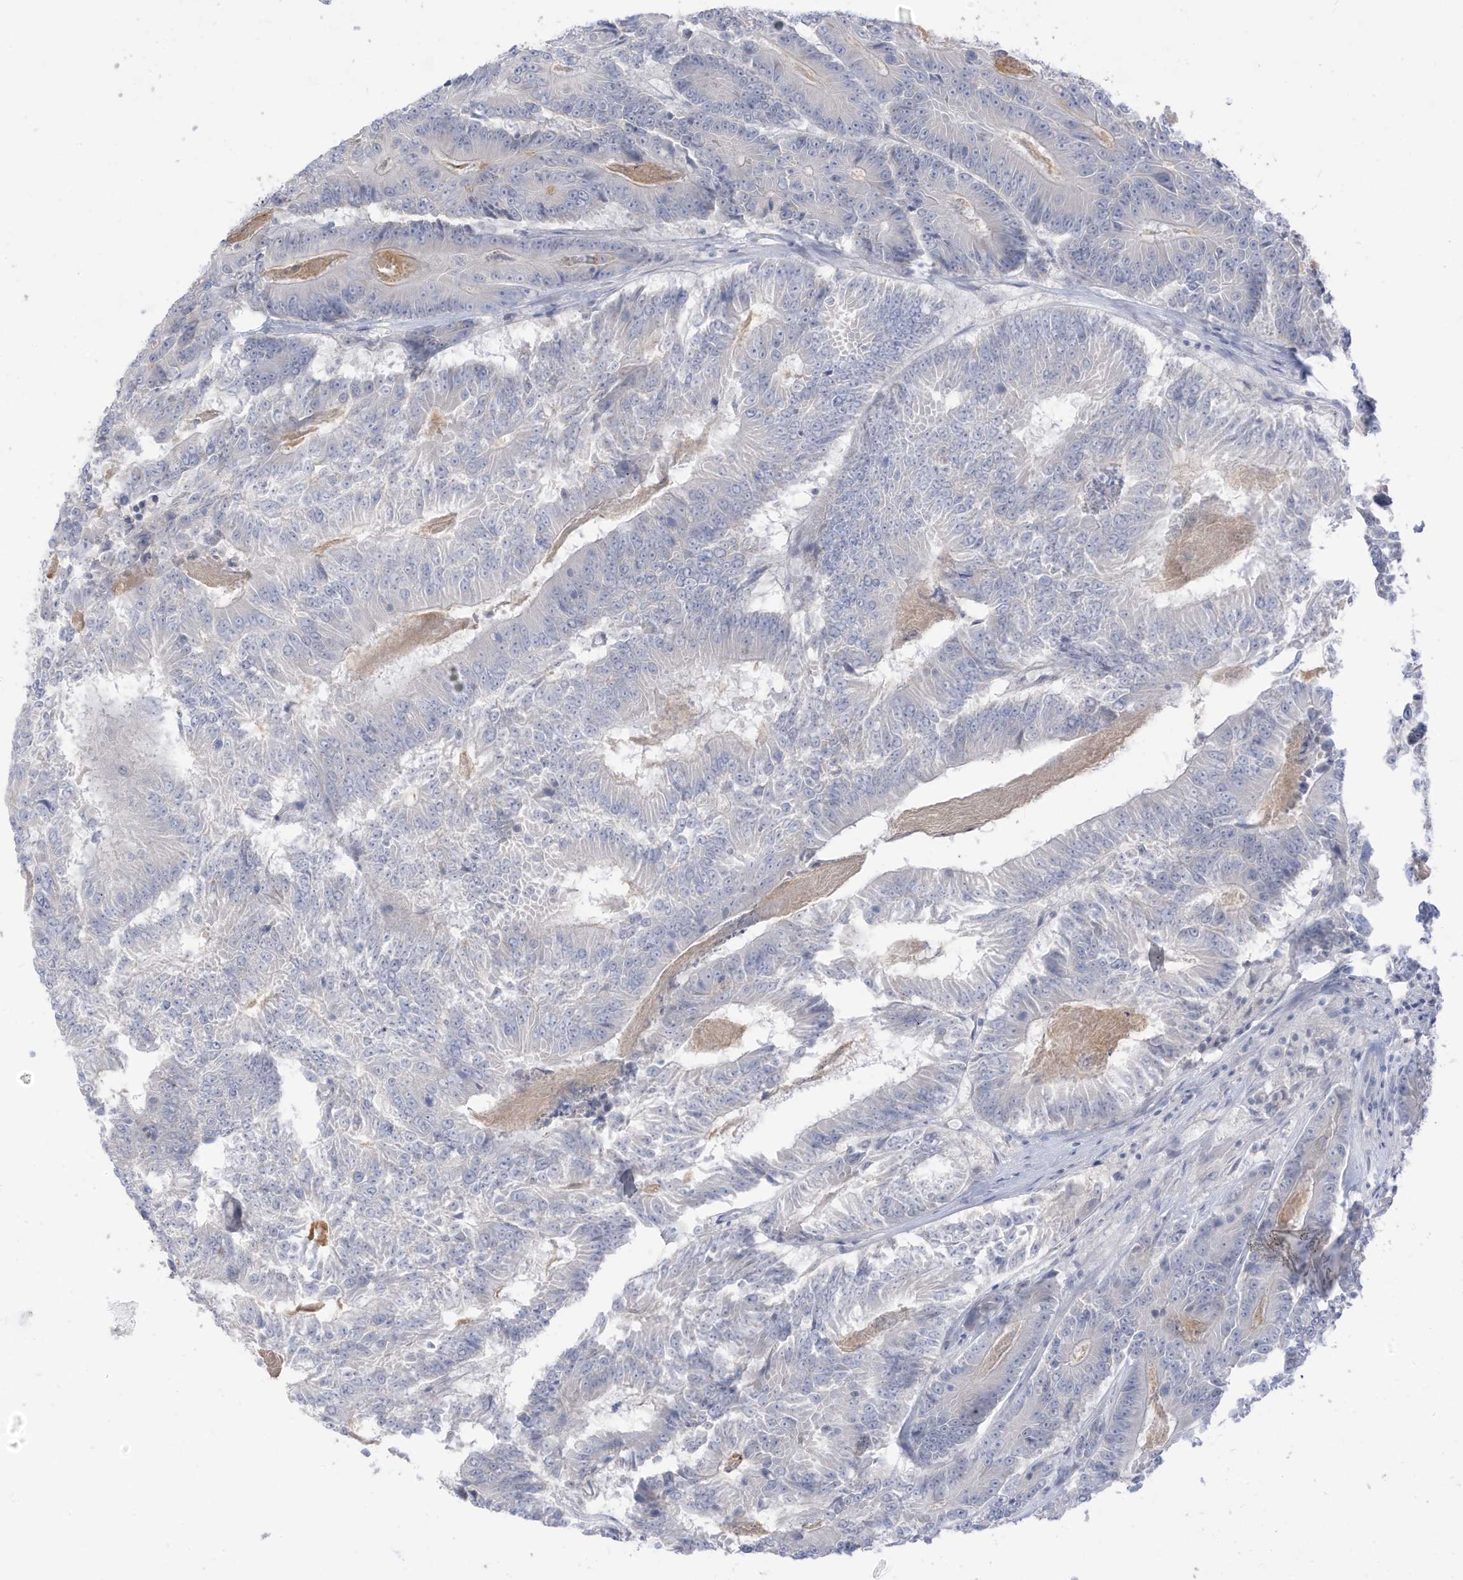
{"staining": {"intensity": "negative", "quantity": "none", "location": "none"}, "tissue": "colorectal cancer", "cell_type": "Tumor cells", "image_type": "cancer", "snomed": [{"axis": "morphology", "description": "Adenocarcinoma, NOS"}, {"axis": "topography", "description": "Colon"}], "caption": "Micrograph shows no significant protein staining in tumor cells of adenocarcinoma (colorectal).", "gene": "OGT", "patient": {"sex": "male", "age": 83}}